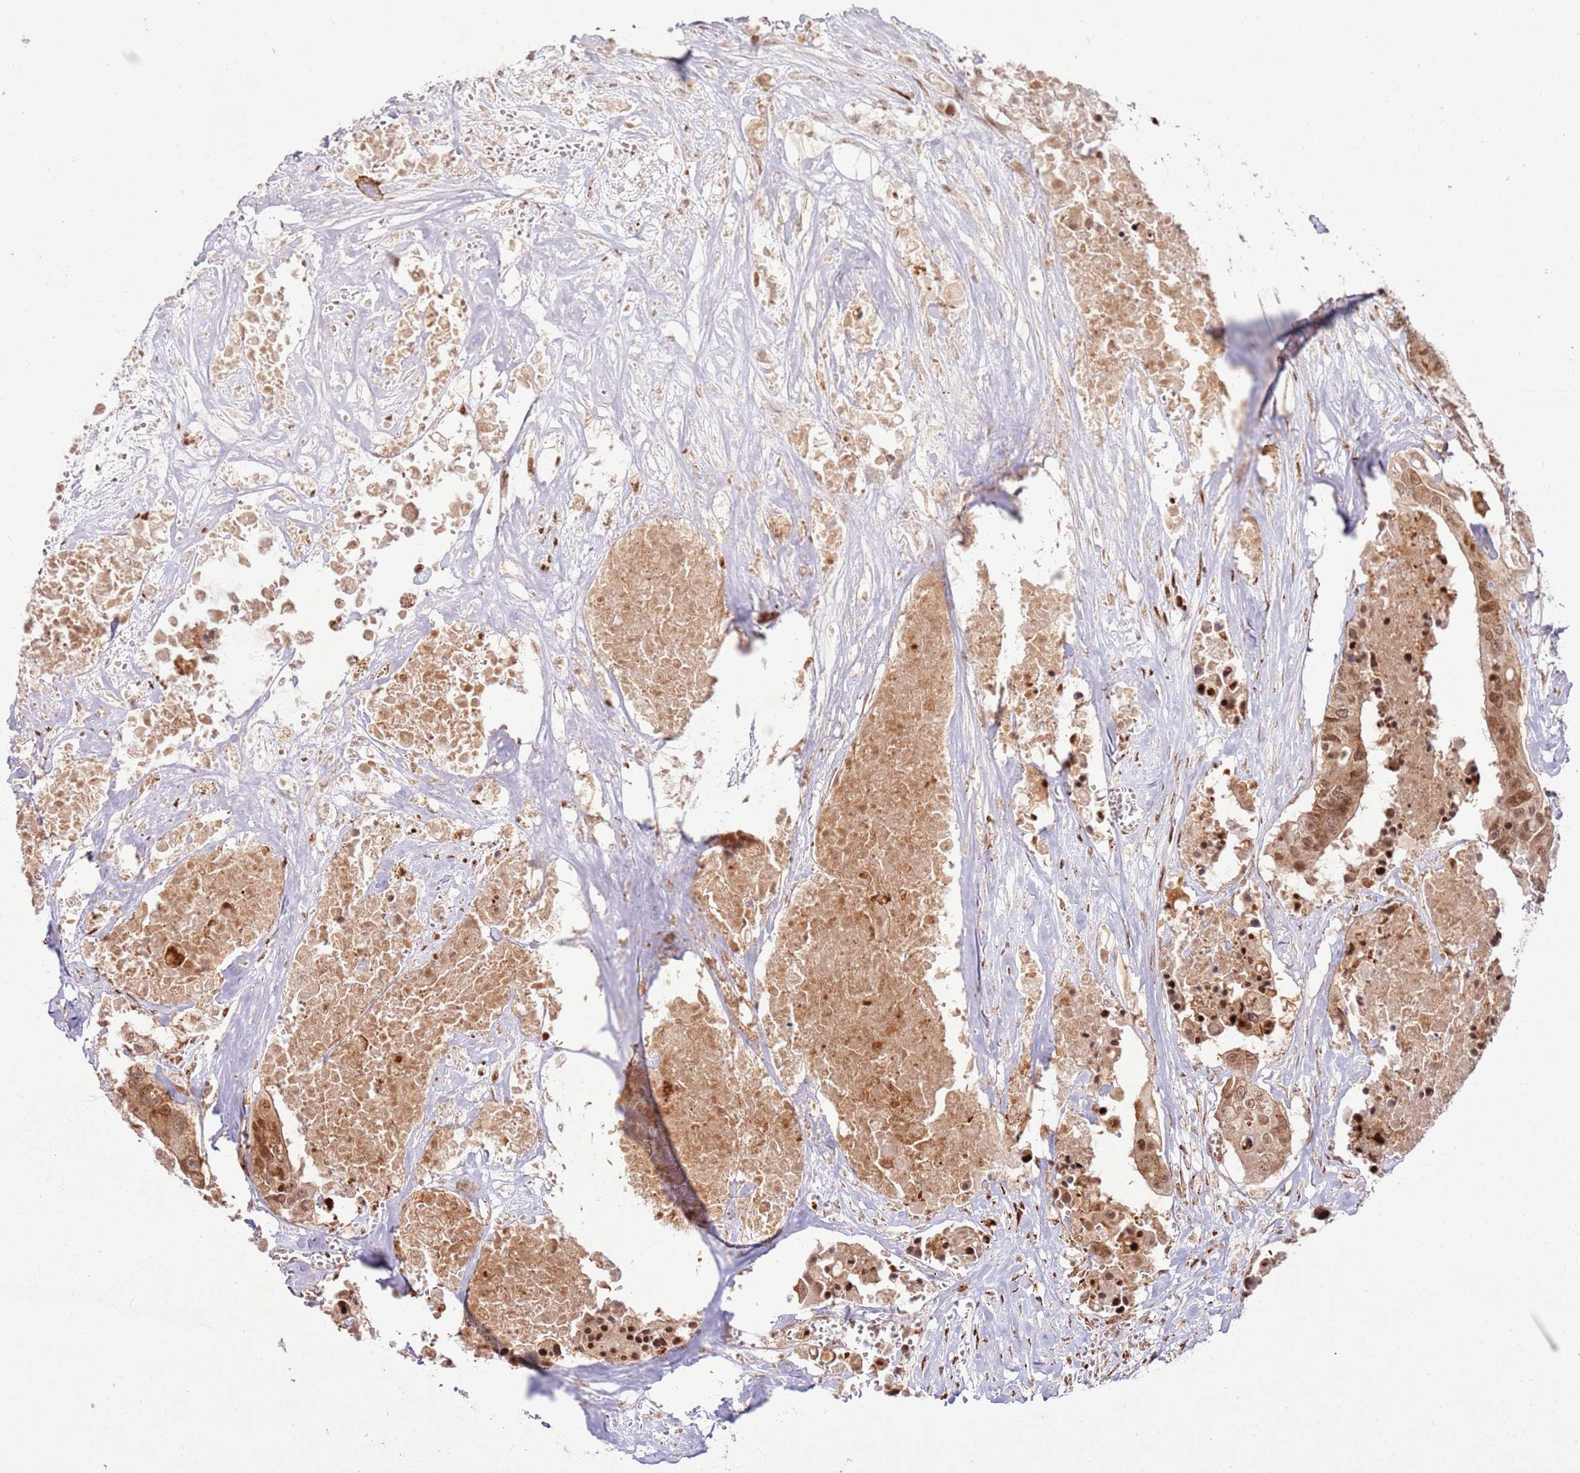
{"staining": {"intensity": "moderate", "quantity": ">75%", "location": "cytoplasmic/membranous,nuclear"}, "tissue": "colorectal cancer", "cell_type": "Tumor cells", "image_type": "cancer", "snomed": [{"axis": "morphology", "description": "Adenocarcinoma, NOS"}, {"axis": "topography", "description": "Colon"}], "caption": "An image showing moderate cytoplasmic/membranous and nuclear expression in approximately >75% of tumor cells in colorectal adenocarcinoma, as visualized by brown immunohistochemical staining.", "gene": "KLHL36", "patient": {"sex": "male", "age": 77}}